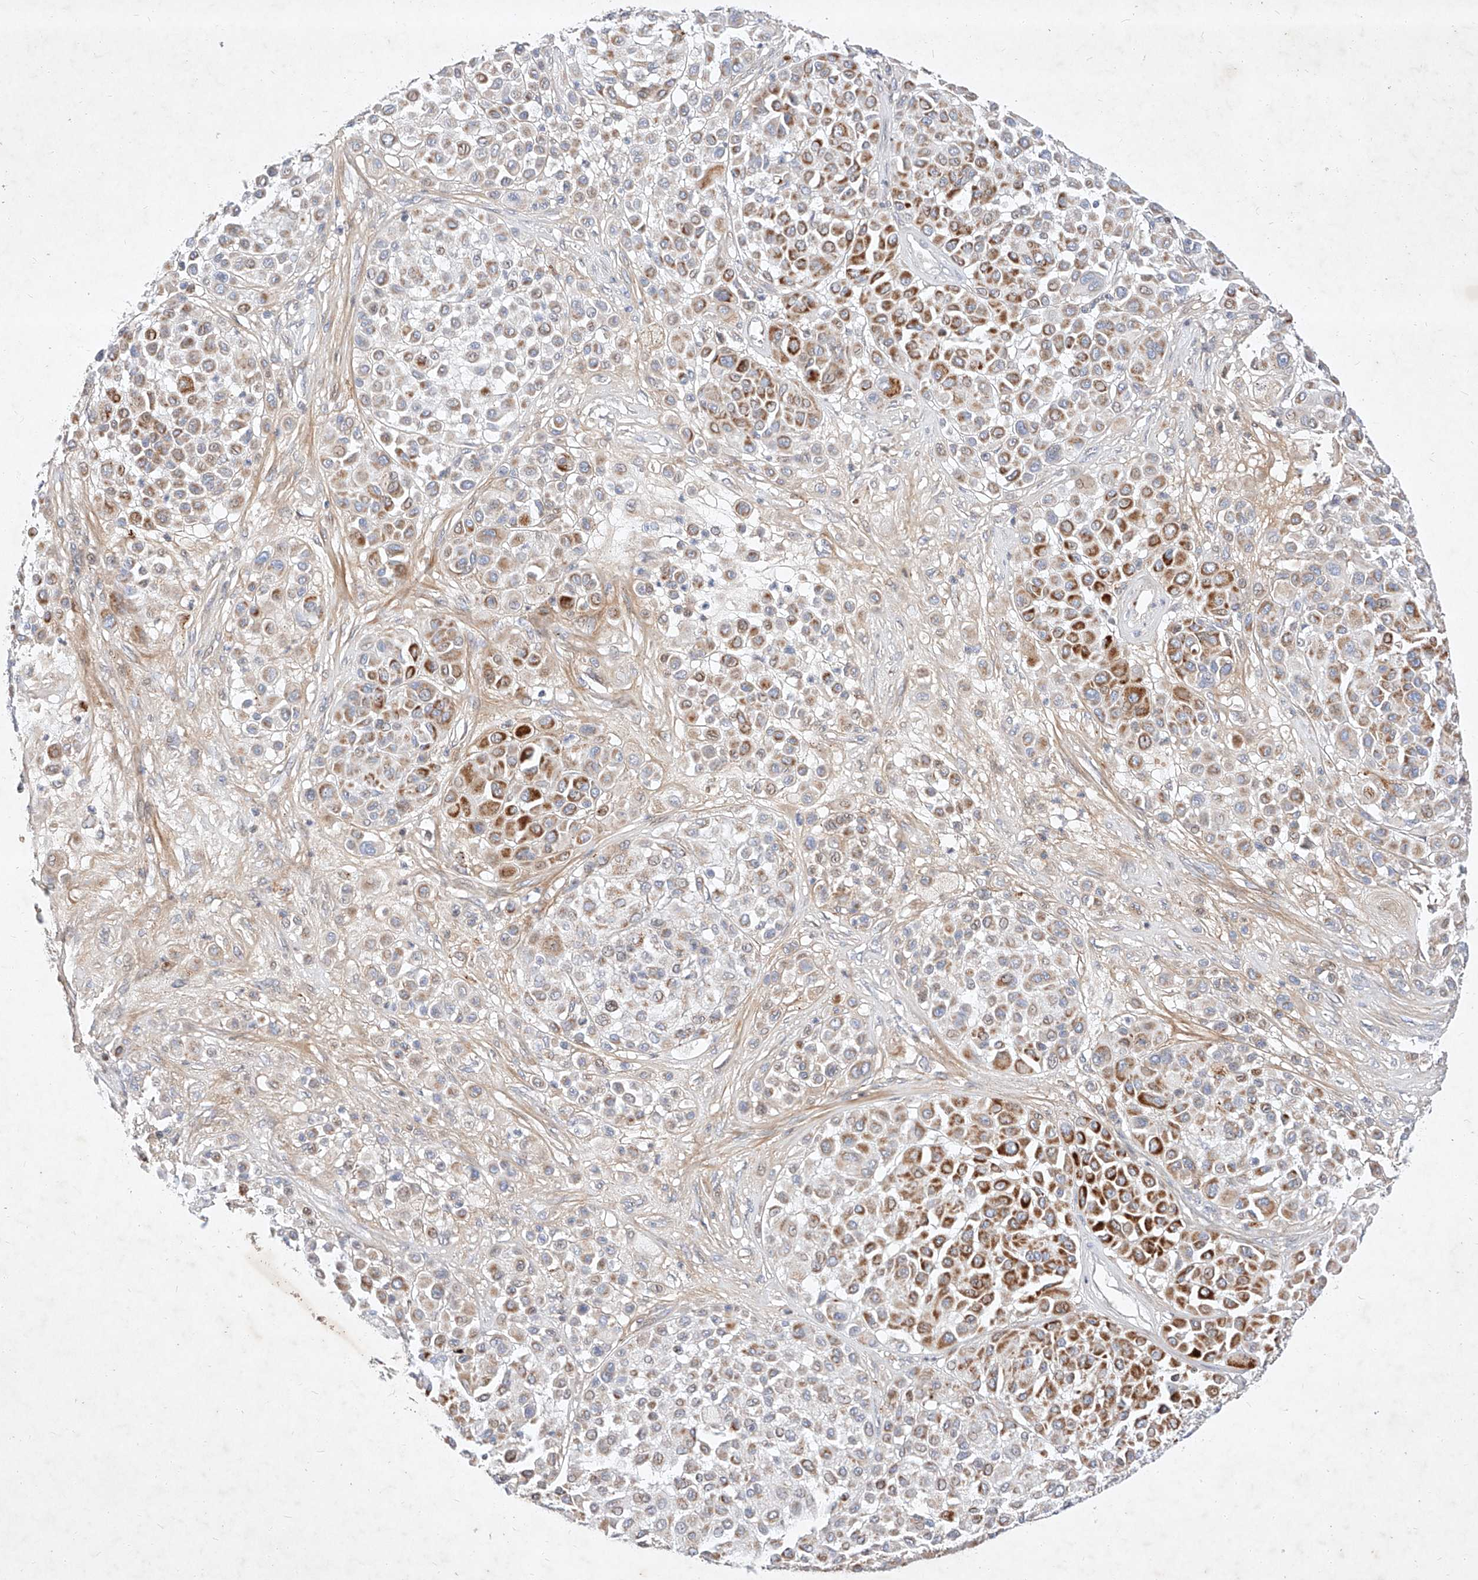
{"staining": {"intensity": "strong", "quantity": "25%-75%", "location": "cytoplasmic/membranous"}, "tissue": "melanoma", "cell_type": "Tumor cells", "image_type": "cancer", "snomed": [{"axis": "morphology", "description": "Malignant melanoma, Metastatic site"}, {"axis": "topography", "description": "Soft tissue"}], "caption": "Tumor cells demonstrate strong cytoplasmic/membranous expression in approximately 25%-75% of cells in melanoma.", "gene": "OSGEPL1", "patient": {"sex": "male", "age": 41}}